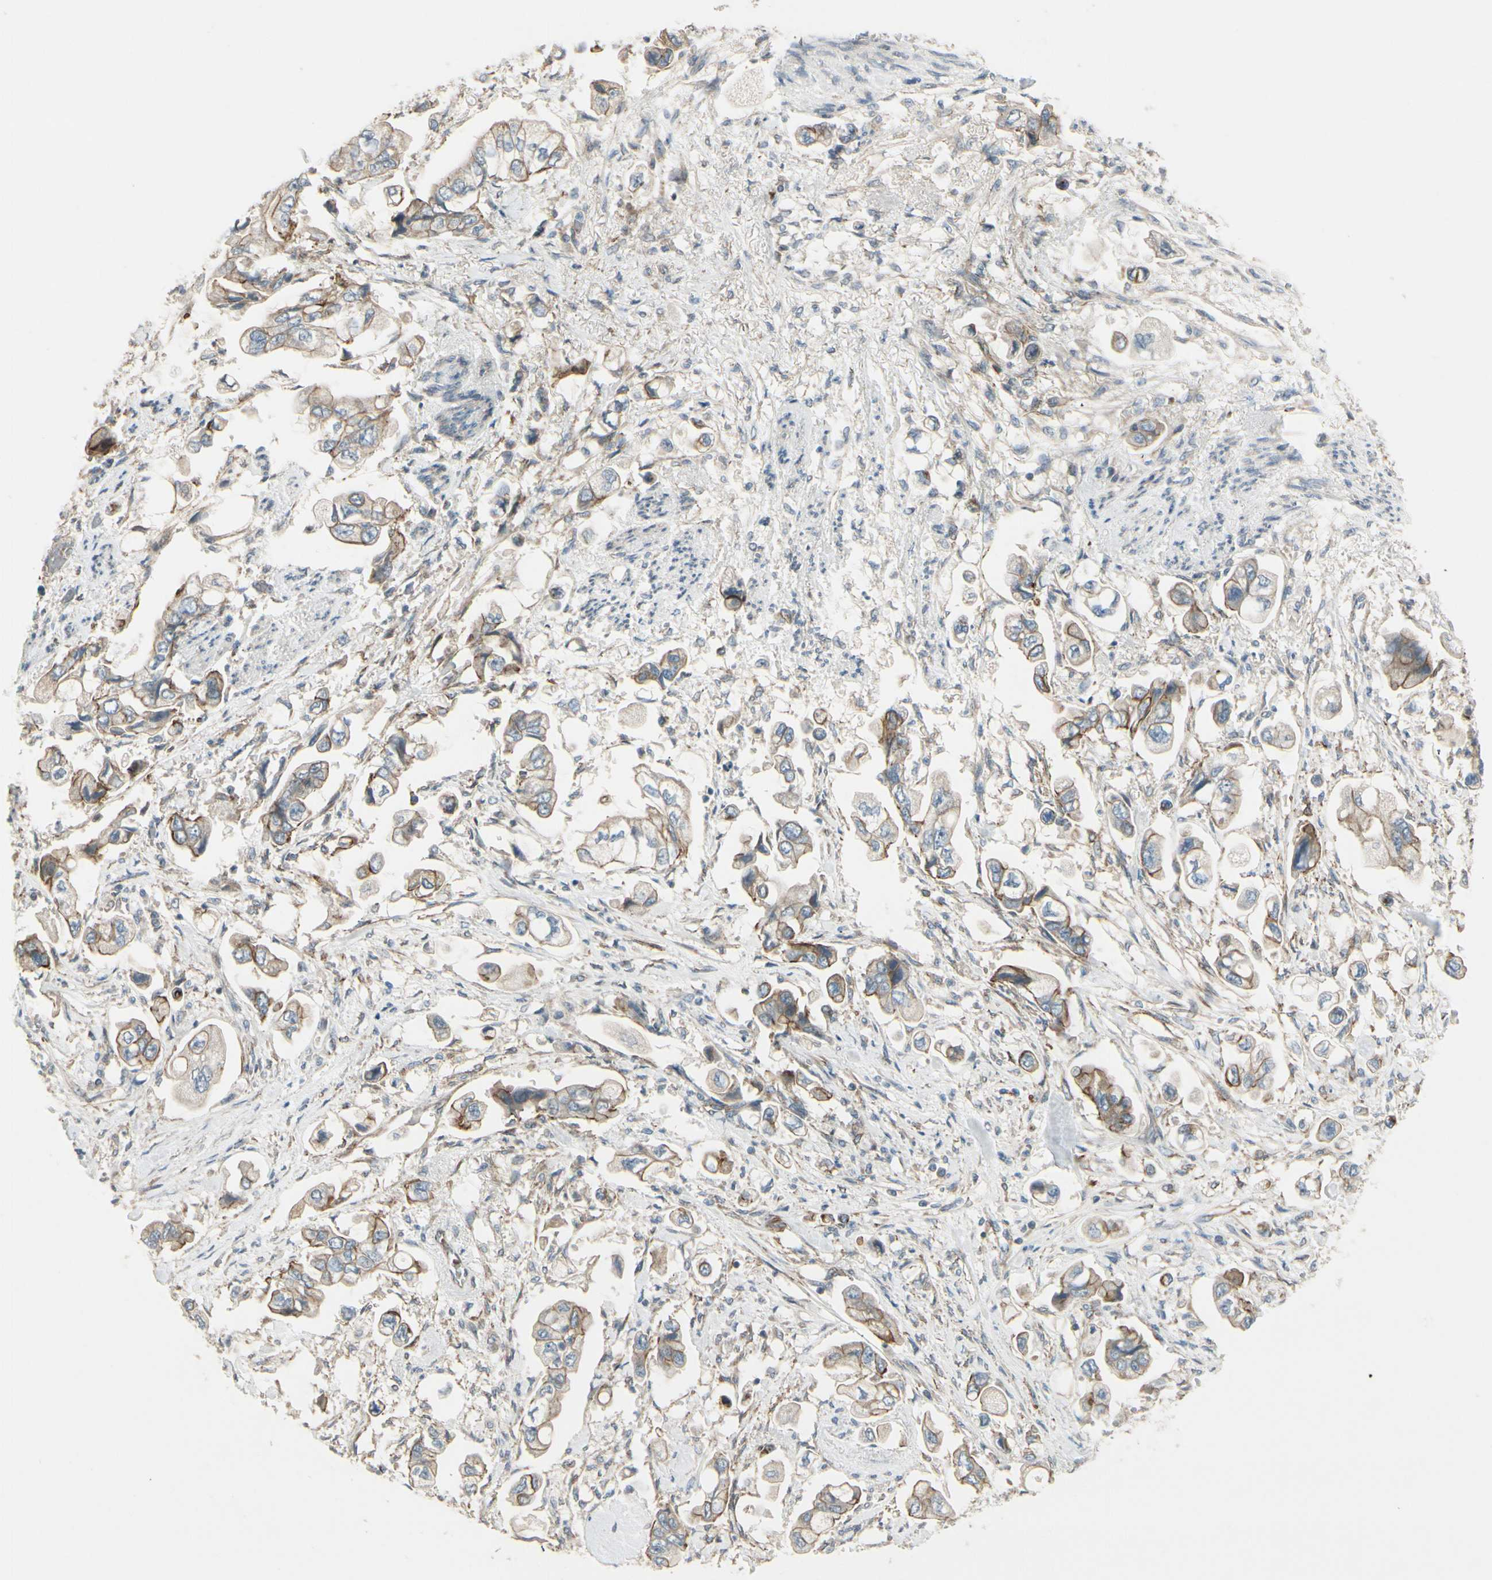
{"staining": {"intensity": "moderate", "quantity": ">75%", "location": "cytoplasmic/membranous"}, "tissue": "stomach cancer", "cell_type": "Tumor cells", "image_type": "cancer", "snomed": [{"axis": "morphology", "description": "Adenocarcinoma, NOS"}, {"axis": "topography", "description": "Stomach"}], "caption": "The immunohistochemical stain labels moderate cytoplasmic/membranous expression in tumor cells of adenocarcinoma (stomach) tissue.", "gene": "PPP3CB", "patient": {"sex": "male", "age": 62}}